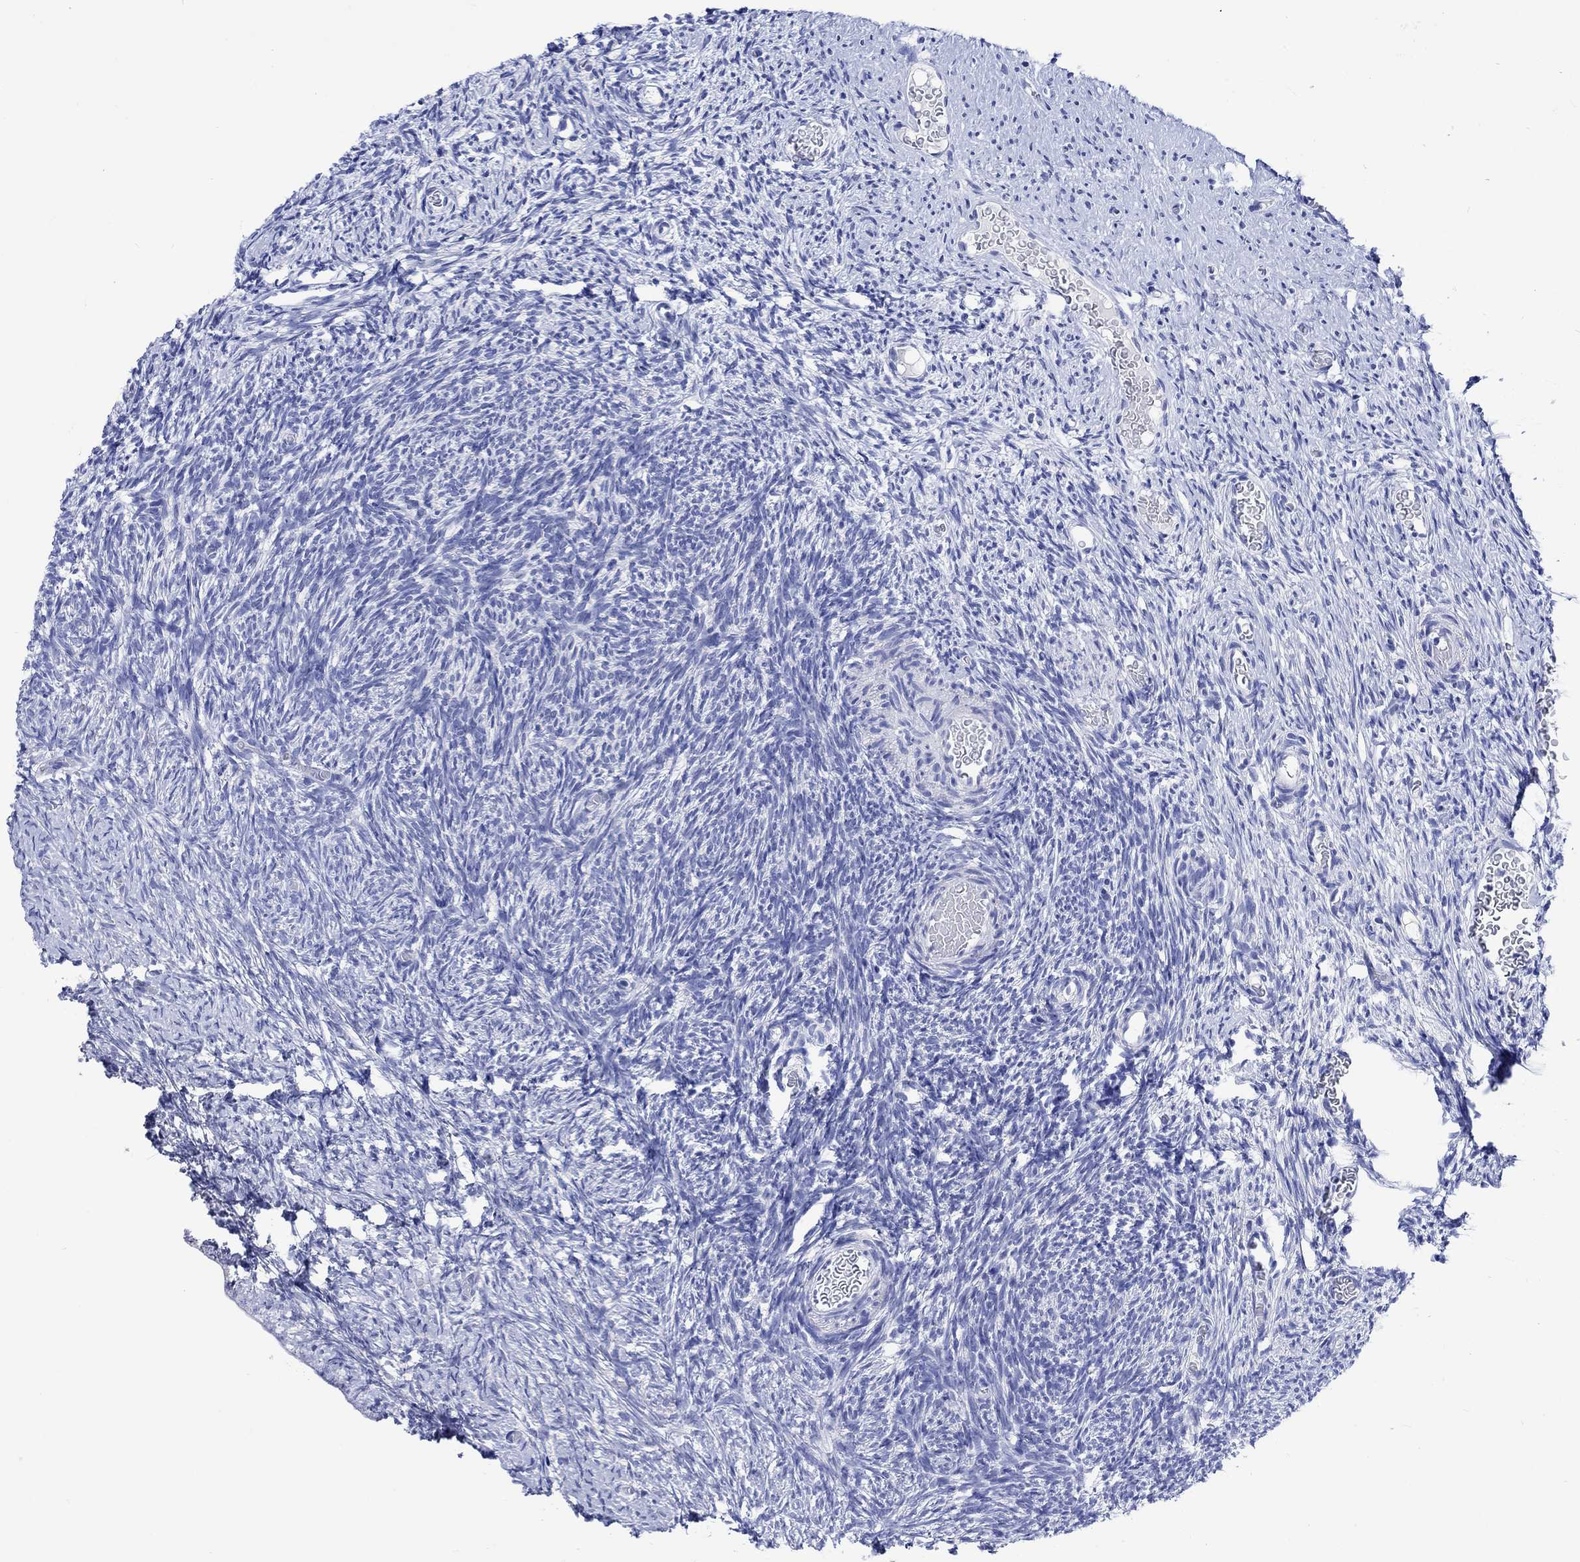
{"staining": {"intensity": "negative", "quantity": "none", "location": "none"}, "tissue": "ovary", "cell_type": "Follicle cells", "image_type": "normal", "snomed": [{"axis": "morphology", "description": "Normal tissue, NOS"}, {"axis": "topography", "description": "Ovary"}], "caption": "Human ovary stained for a protein using immunohistochemistry displays no positivity in follicle cells.", "gene": "KLHL33", "patient": {"sex": "female", "age": 39}}